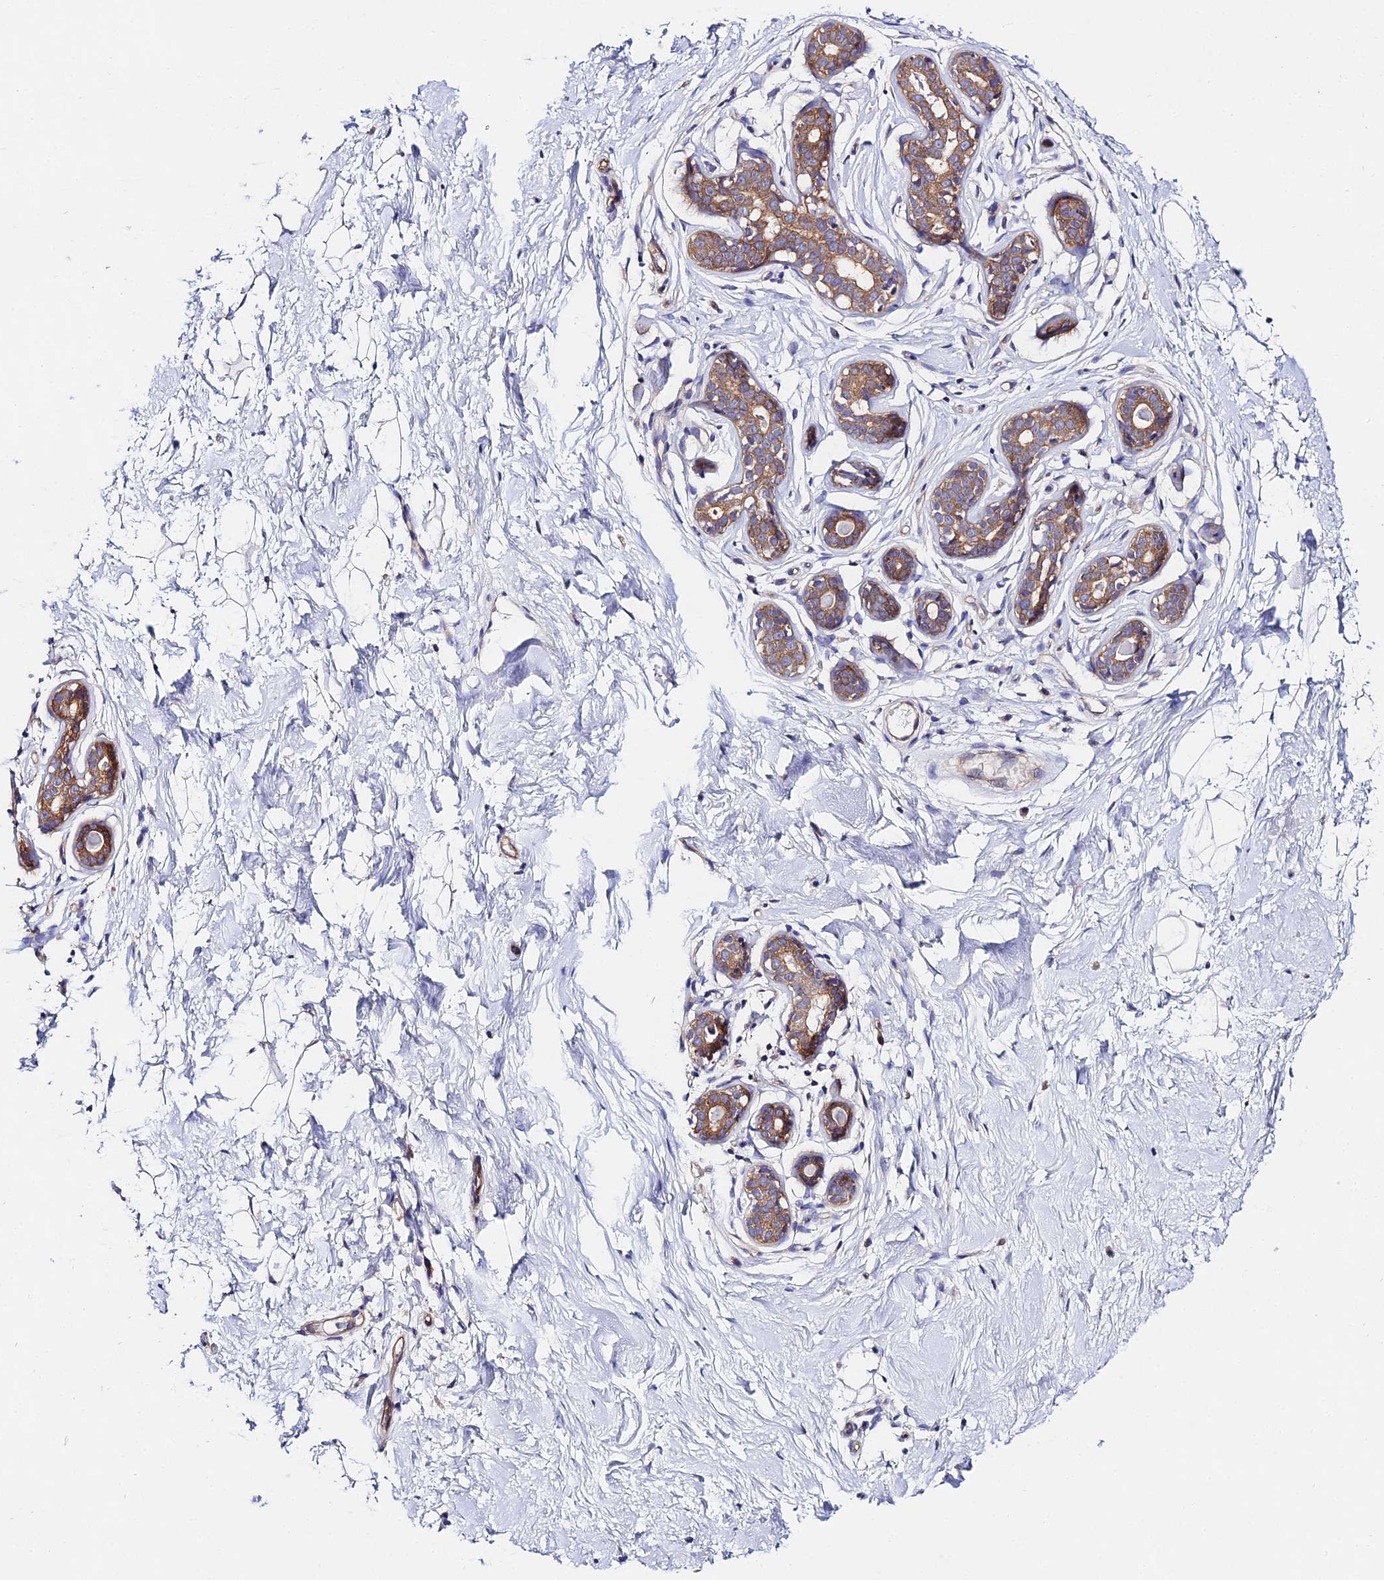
{"staining": {"intensity": "negative", "quantity": "none", "location": "none"}, "tissue": "breast", "cell_type": "Adipocytes", "image_type": "normal", "snomed": [{"axis": "morphology", "description": "Normal tissue, NOS"}, {"axis": "topography", "description": "Breast"}], "caption": "Unremarkable breast was stained to show a protein in brown. There is no significant expression in adipocytes.", "gene": "PPP2R2A", "patient": {"sex": "female", "age": 23}}